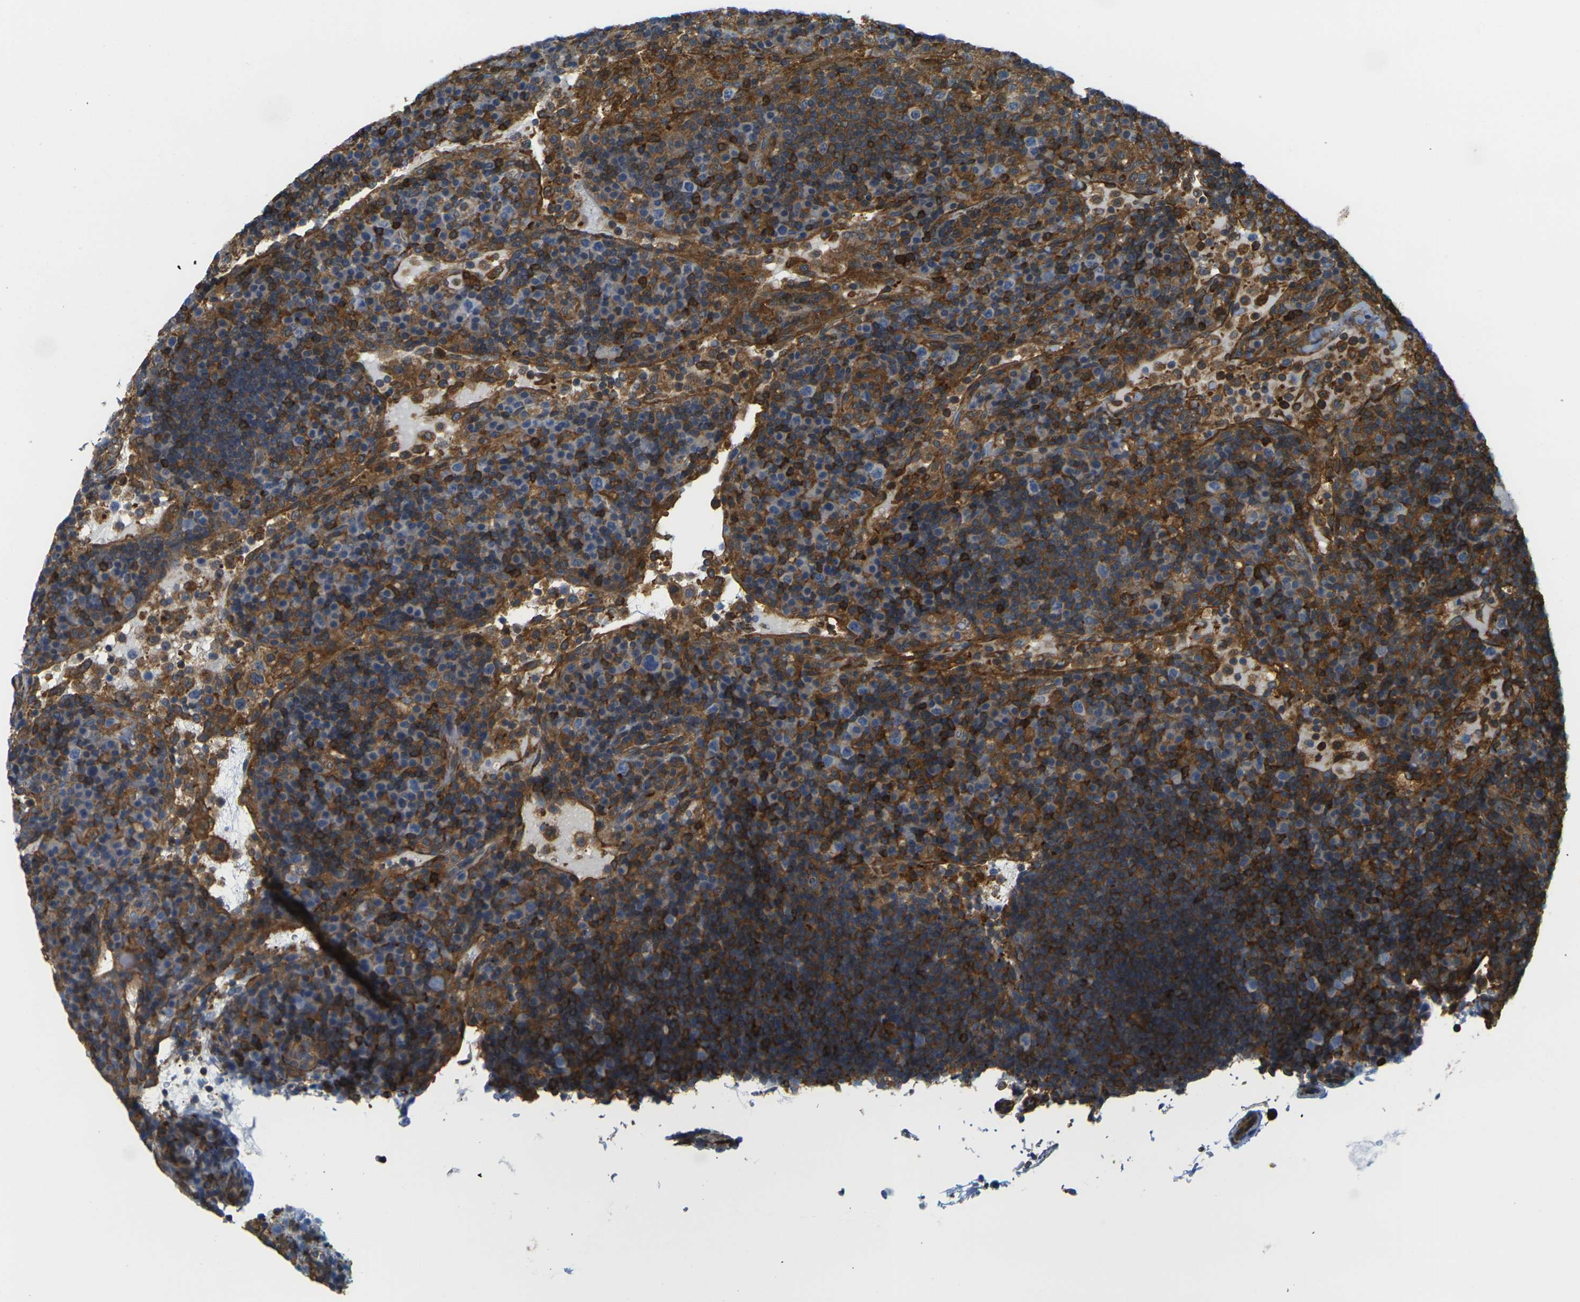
{"staining": {"intensity": "strong", "quantity": "25%-75%", "location": "cytoplasmic/membranous"}, "tissue": "lymph node", "cell_type": "Germinal center cells", "image_type": "normal", "snomed": [{"axis": "morphology", "description": "Normal tissue, NOS"}, {"axis": "topography", "description": "Lymph node"}], "caption": "This is an image of IHC staining of benign lymph node, which shows strong positivity in the cytoplasmic/membranous of germinal center cells.", "gene": "LASP1", "patient": {"sex": "female", "age": 53}}